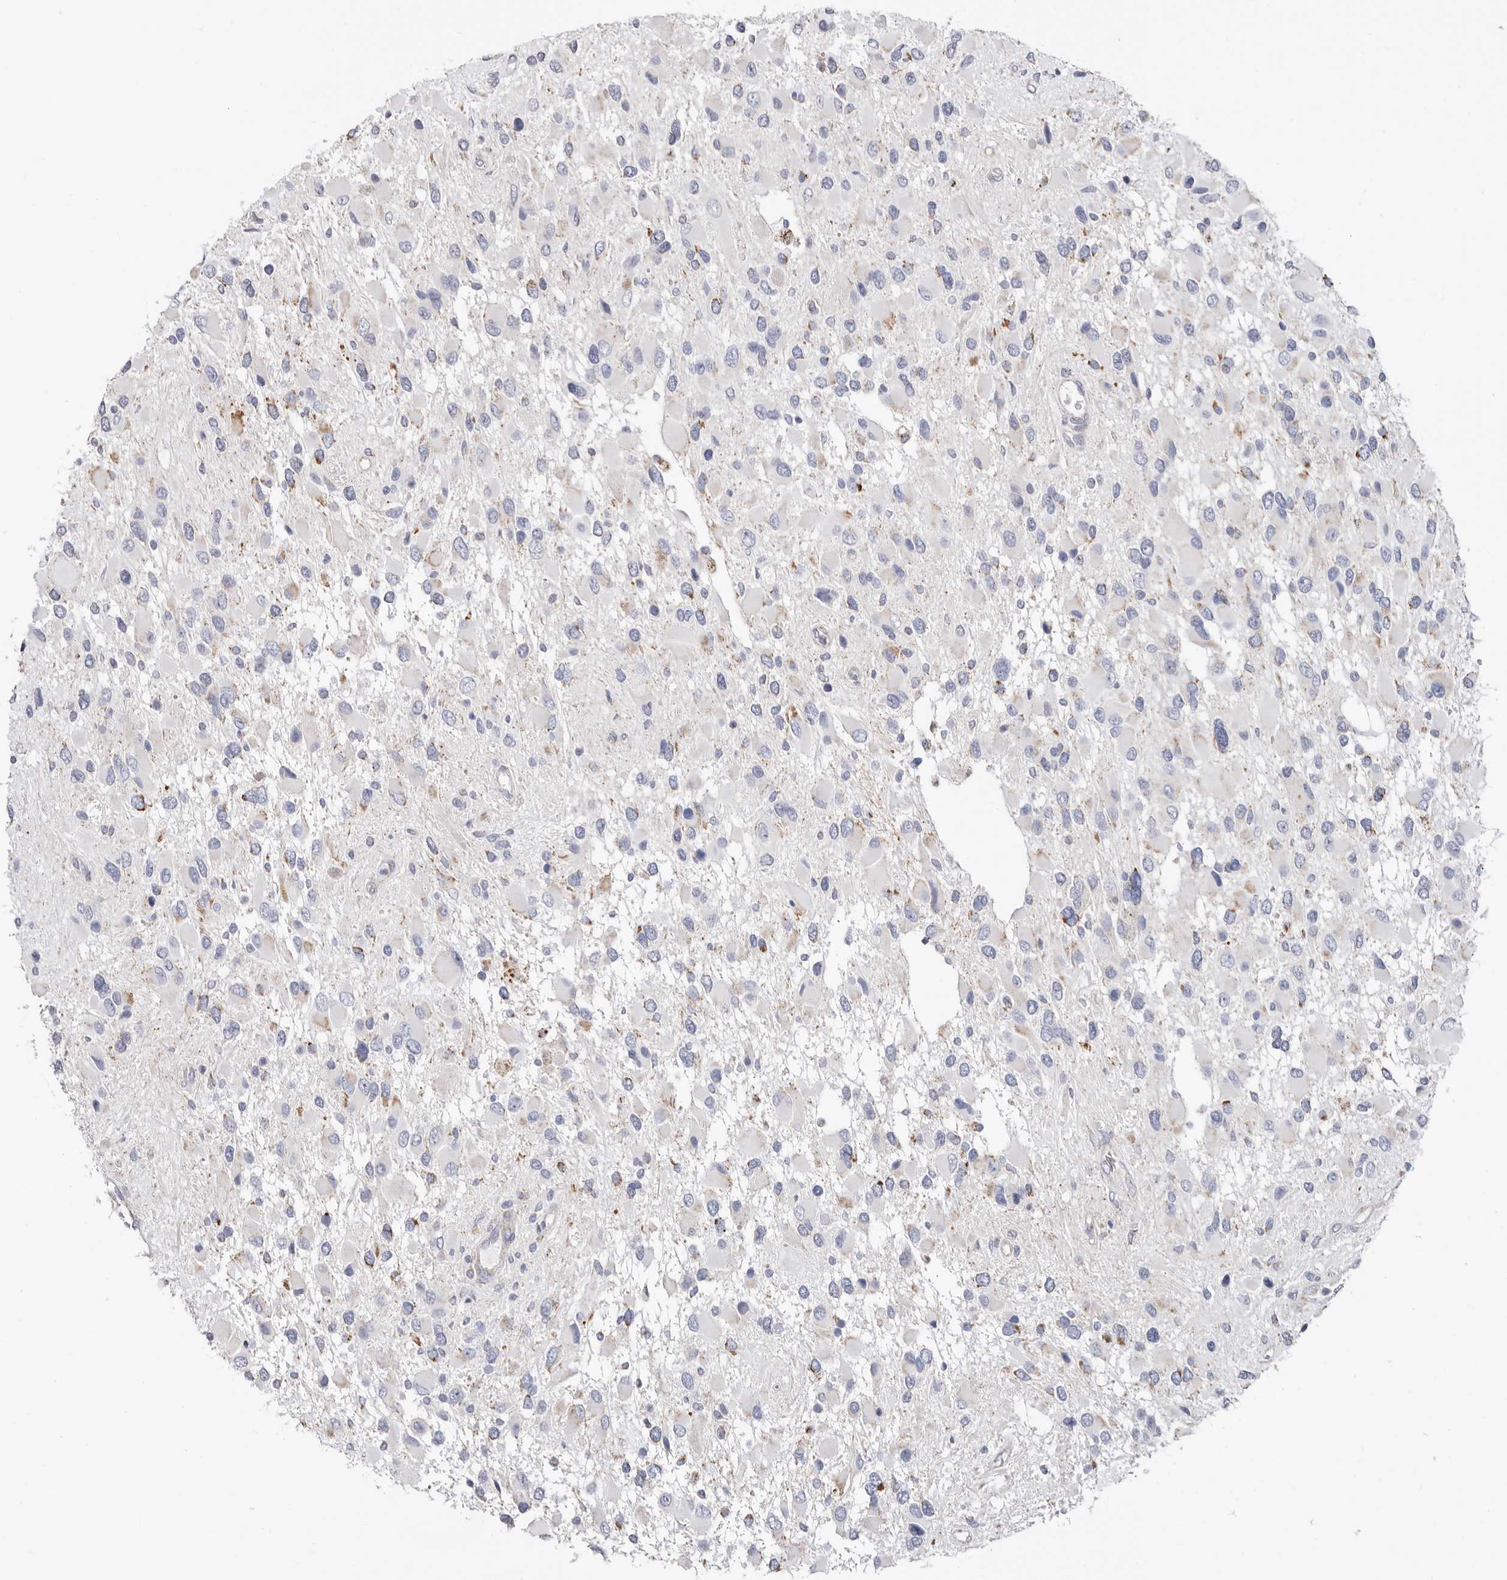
{"staining": {"intensity": "negative", "quantity": "none", "location": "none"}, "tissue": "glioma", "cell_type": "Tumor cells", "image_type": "cancer", "snomed": [{"axis": "morphology", "description": "Glioma, malignant, High grade"}, {"axis": "topography", "description": "Brain"}], "caption": "Protein analysis of glioma demonstrates no significant positivity in tumor cells.", "gene": "RSPO2", "patient": {"sex": "male", "age": 53}}